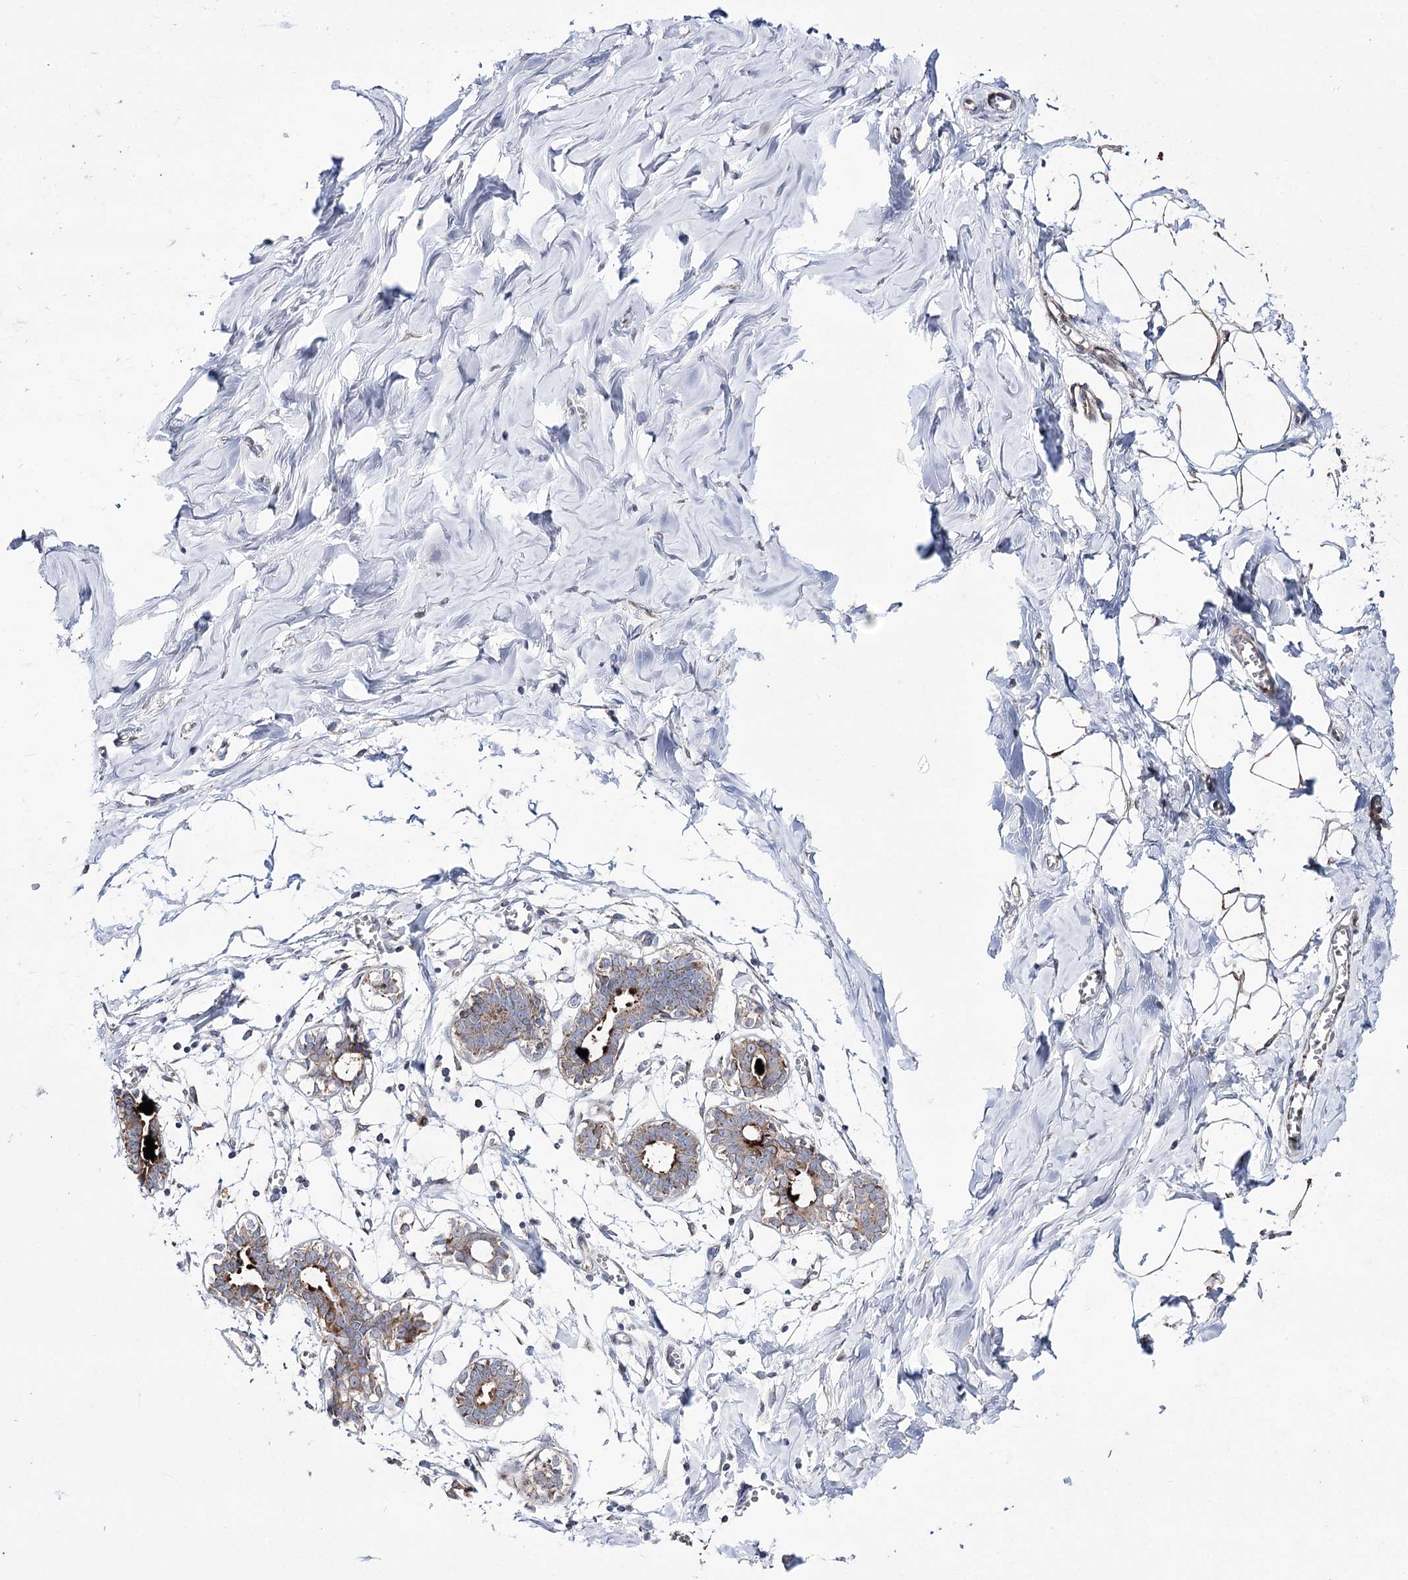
{"staining": {"intensity": "negative", "quantity": "none", "location": "none"}, "tissue": "breast", "cell_type": "Adipocytes", "image_type": "normal", "snomed": [{"axis": "morphology", "description": "Normal tissue, NOS"}, {"axis": "topography", "description": "Breast"}], "caption": "This is a image of IHC staining of unremarkable breast, which shows no expression in adipocytes.", "gene": "C11orf80", "patient": {"sex": "female", "age": 27}}